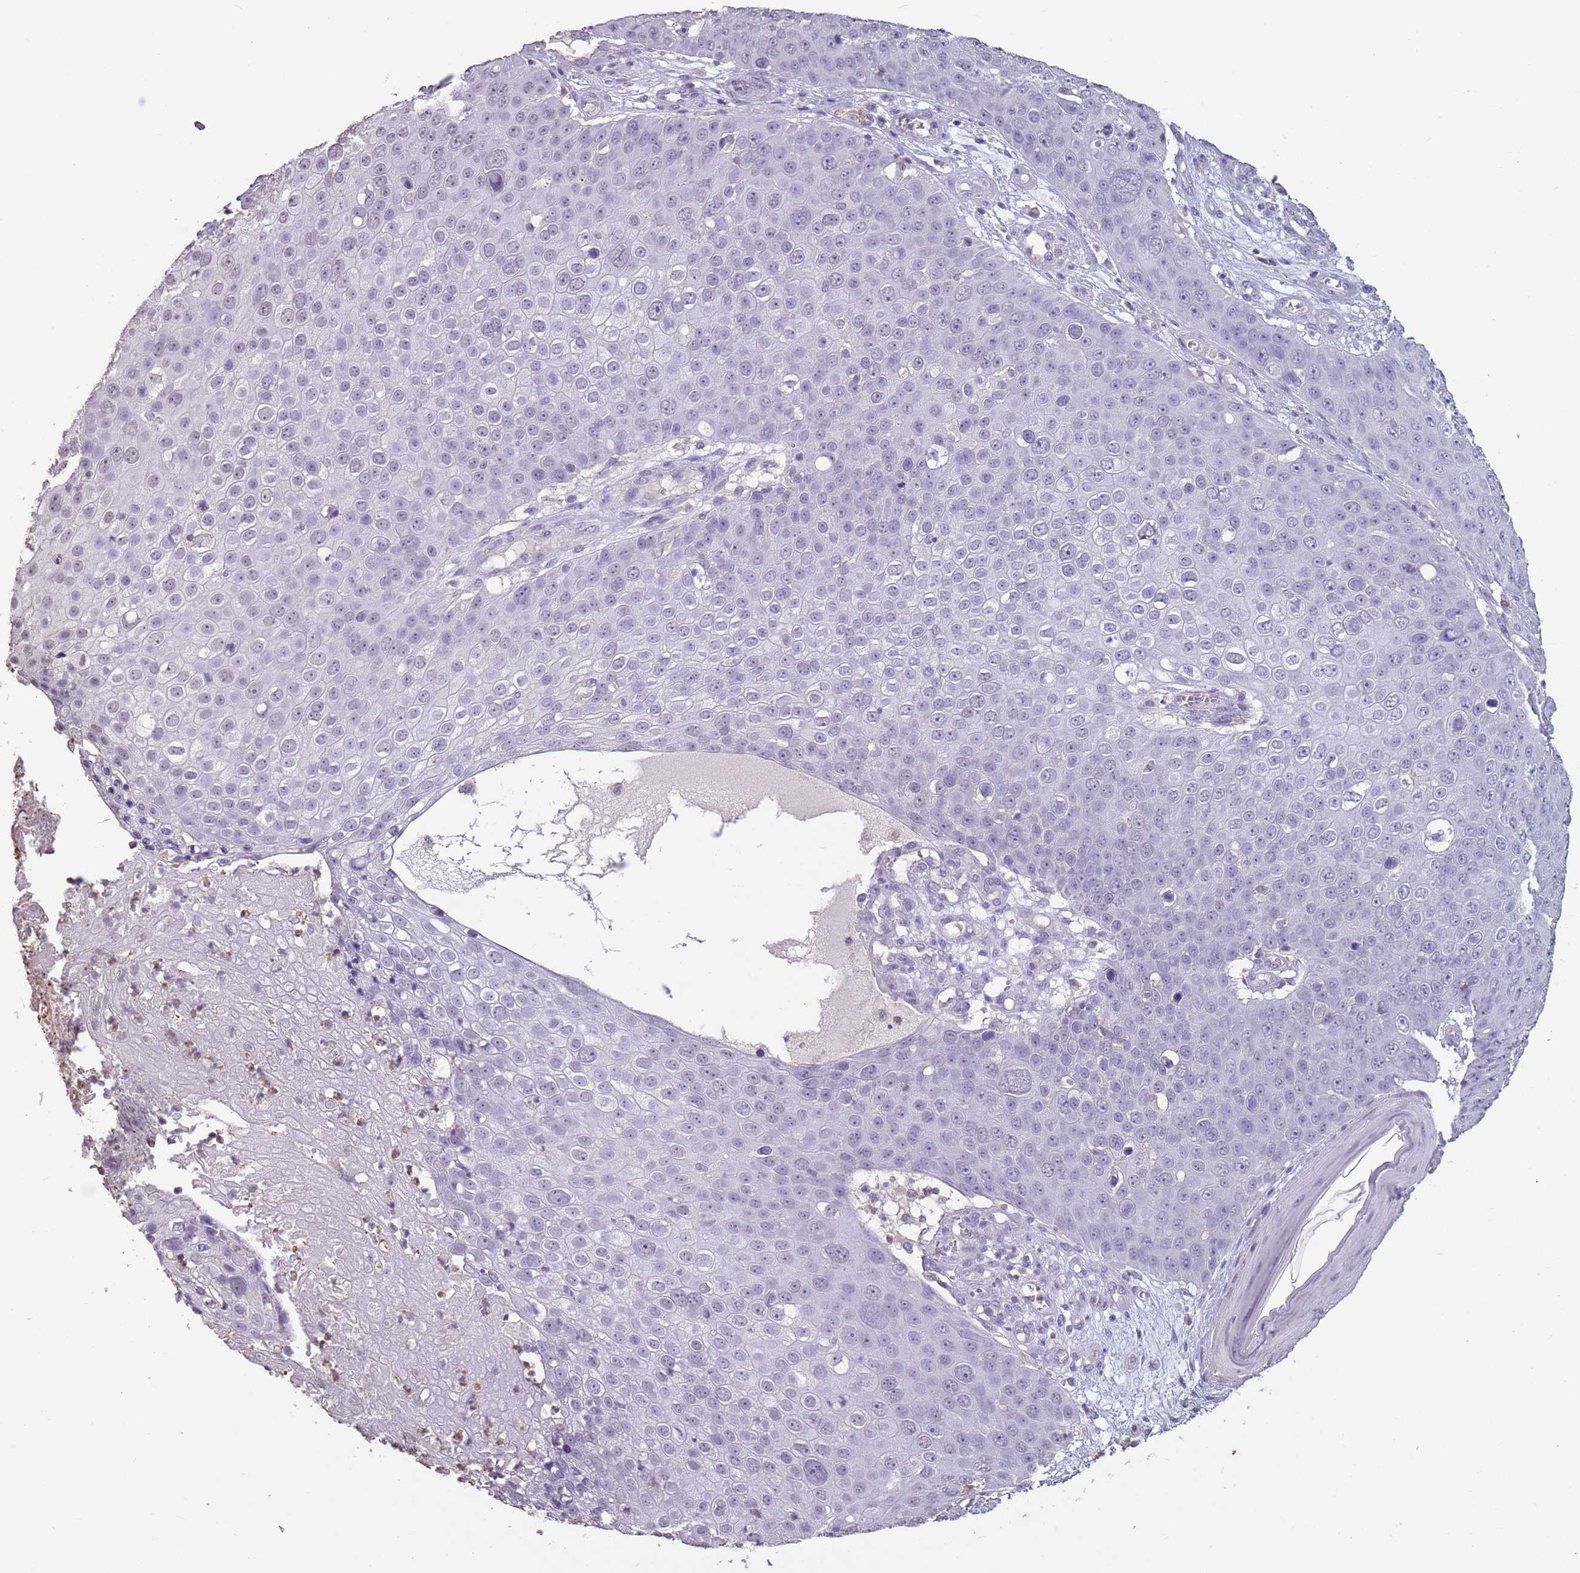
{"staining": {"intensity": "negative", "quantity": "none", "location": "none"}, "tissue": "skin cancer", "cell_type": "Tumor cells", "image_type": "cancer", "snomed": [{"axis": "morphology", "description": "Squamous cell carcinoma, NOS"}, {"axis": "topography", "description": "Skin"}], "caption": "IHC of human skin cancer shows no staining in tumor cells.", "gene": "SUN5", "patient": {"sex": "male", "age": 71}}